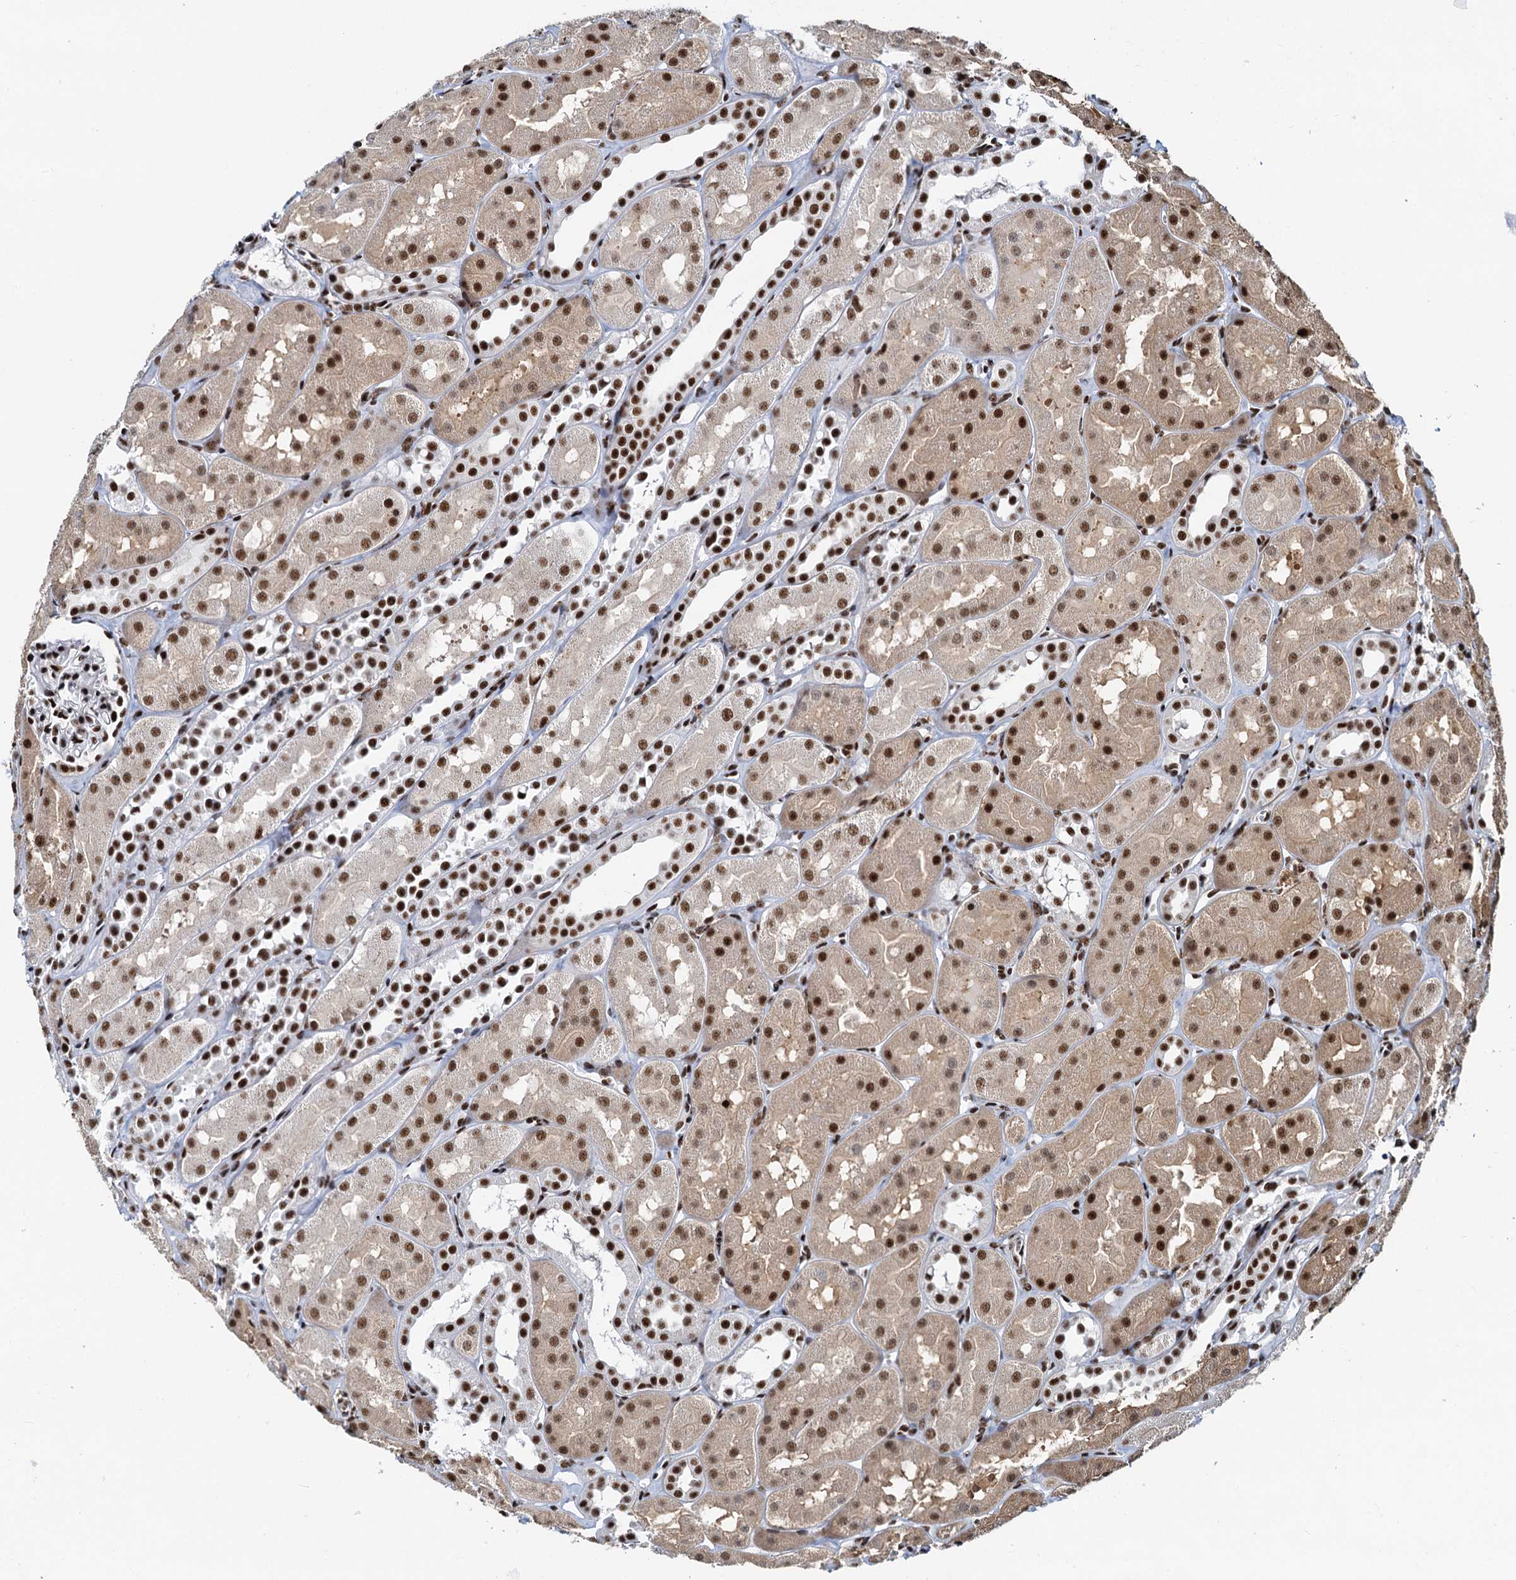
{"staining": {"intensity": "strong", "quantity": ">75%", "location": "nuclear"}, "tissue": "kidney", "cell_type": "Cells in glomeruli", "image_type": "normal", "snomed": [{"axis": "morphology", "description": "Normal tissue, NOS"}, {"axis": "topography", "description": "Kidney"}, {"axis": "topography", "description": "Urinary bladder"}], "caption": "Immunohistochemistry image of normal kidney: human kidney stained using IHC demonstrates high levels of strong protein expression localized specifically in the nuclear of cells in glomeruli, appearing as a nuclear brown color.", "gene": "RBM26", "patient": {"sex": "male", "age": 16}}